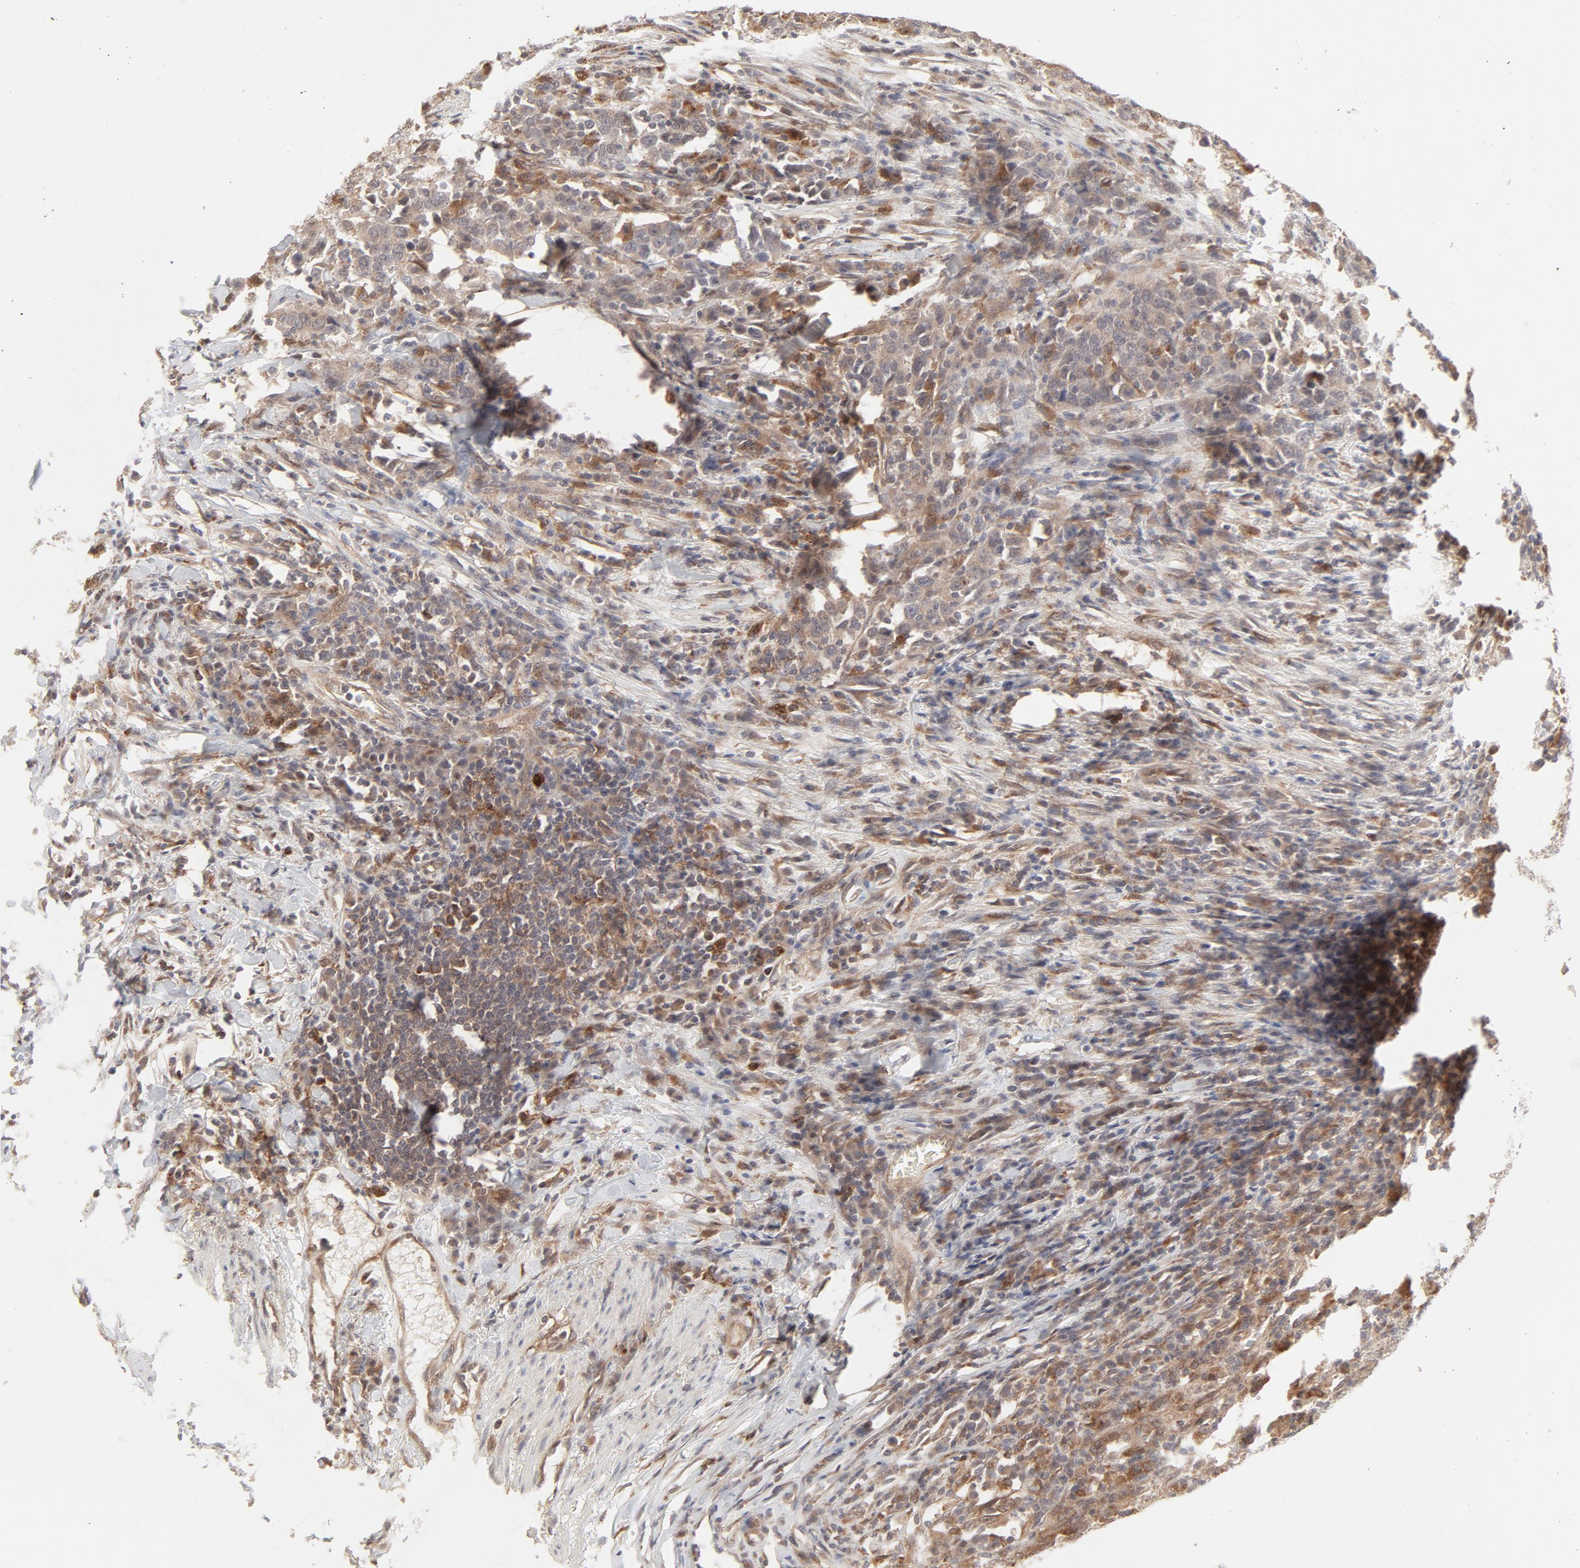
{"staining": {"intensity": "moderate", "quantity": ">75%", "location": "cytoplasmic/membranous"}, "tissue": "urothelial cancer", "cell_type": "Tumor cells", "image_type": "cancer", "snomed": [{"axis": "morphology", "description": "Urothelial carcinoma, High grade"}, {"axis": "topography", "description": "Urinary bladder"}], "caption": "Protein expression analysis of human urothelial cancer reveals moderate cytoplasmic/membranous expression in approximately >75% of tumor cells.", "gene": "RAB5C", "patient": {"sex": "male", "age": 61}}